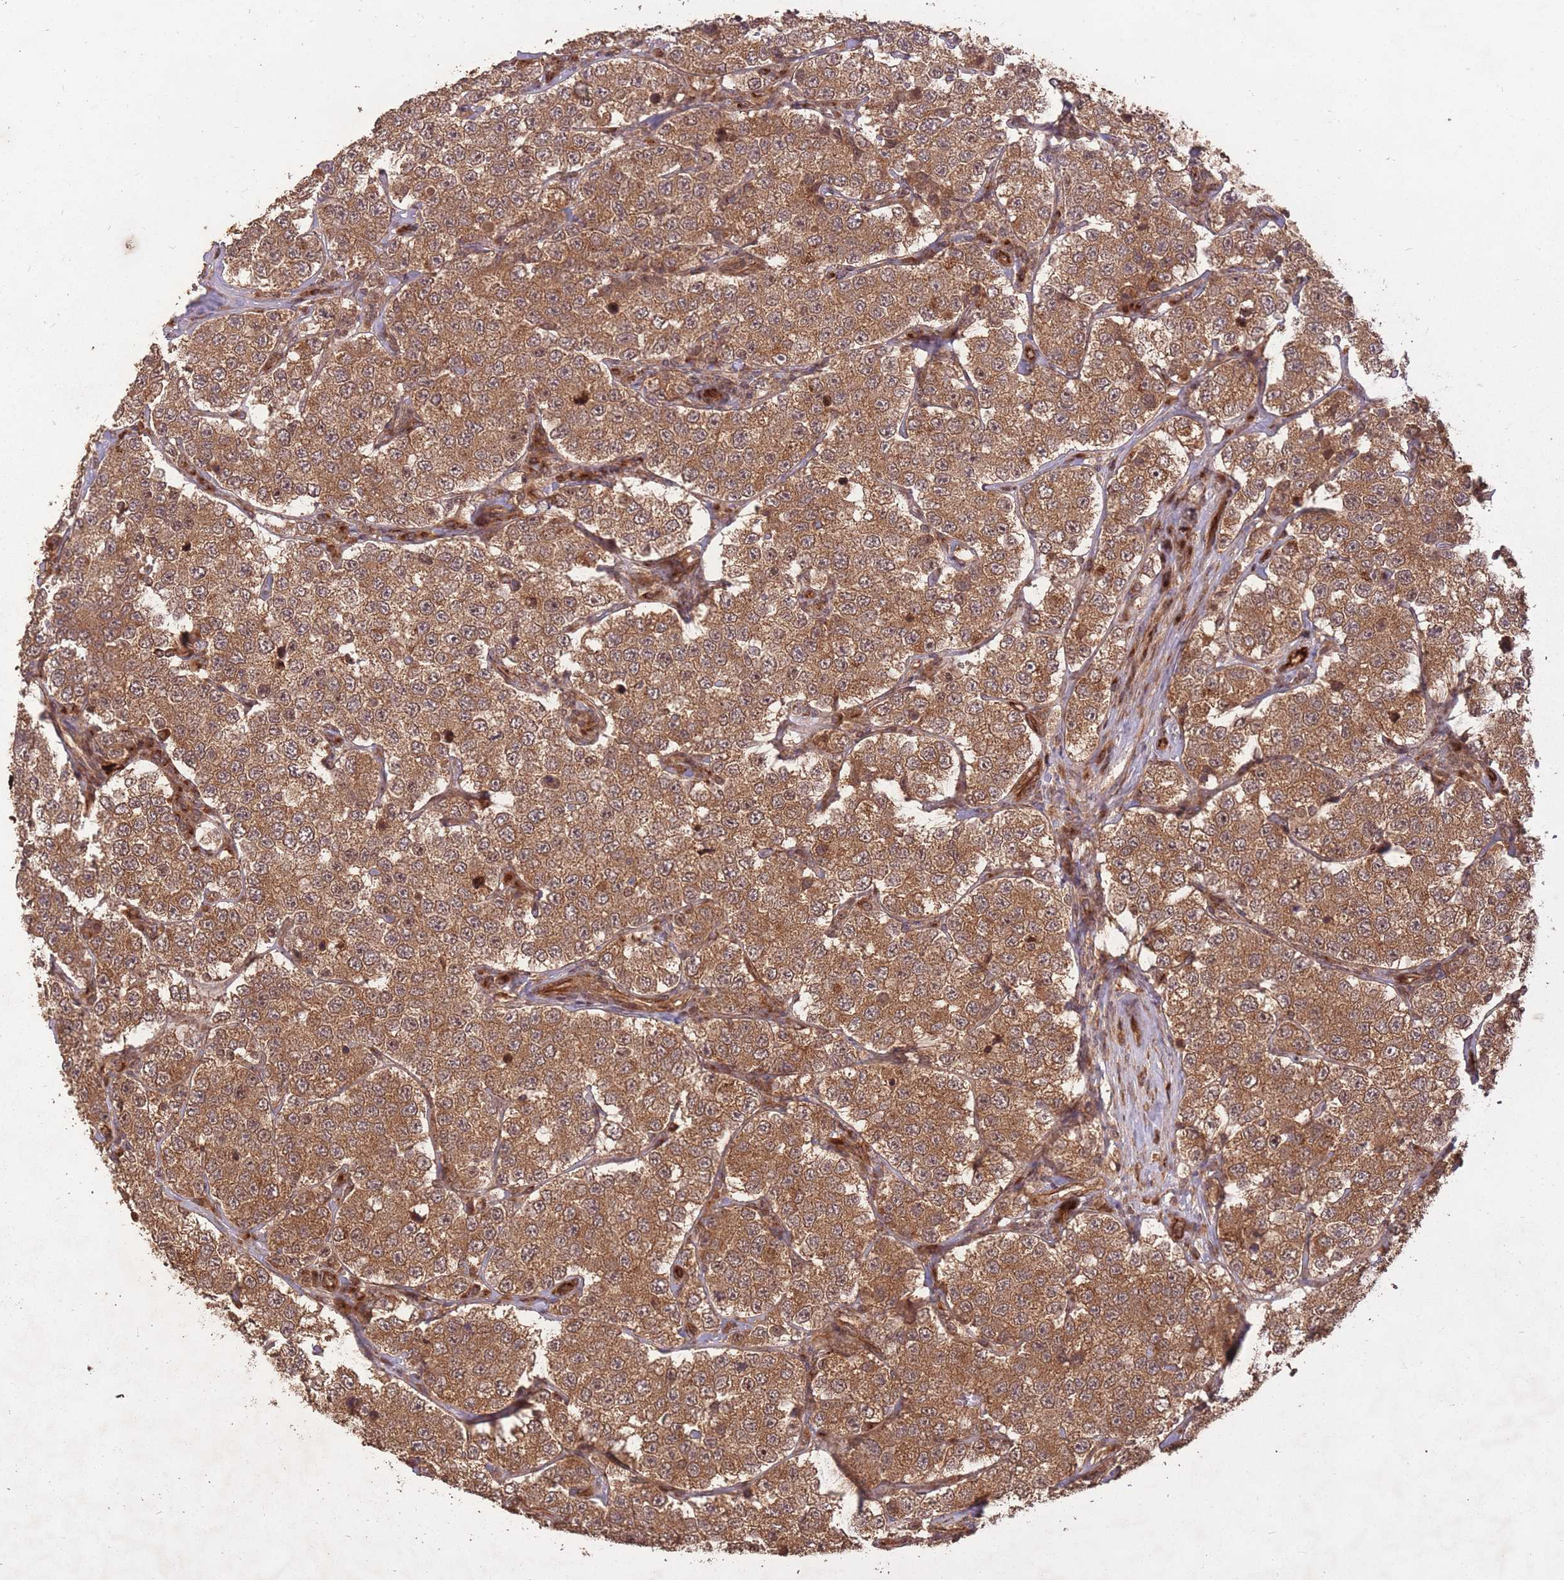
{"staining": {"intensity": "moderate", "quantity": ">75%", "location": "cytoplasmic/membranous,nuclear"}, "tissue": "testis cancer", "cell_type": "Tumor cells", "image_type": "cancer", "snomed": [{"axis": "morphology", "description": "Seminoma, NOS"}, {"axis": "topography", "description": "Testis"}], "caption": "Immunohistochemical staining of human seminoma (testis) reveals medium levels of moderate cytoplasmic/membranous and nuclear protein staining in approximately >75% of tumor cells.", "gene": "ERBB3", "patient": {"sex": "male", "age": 34}}